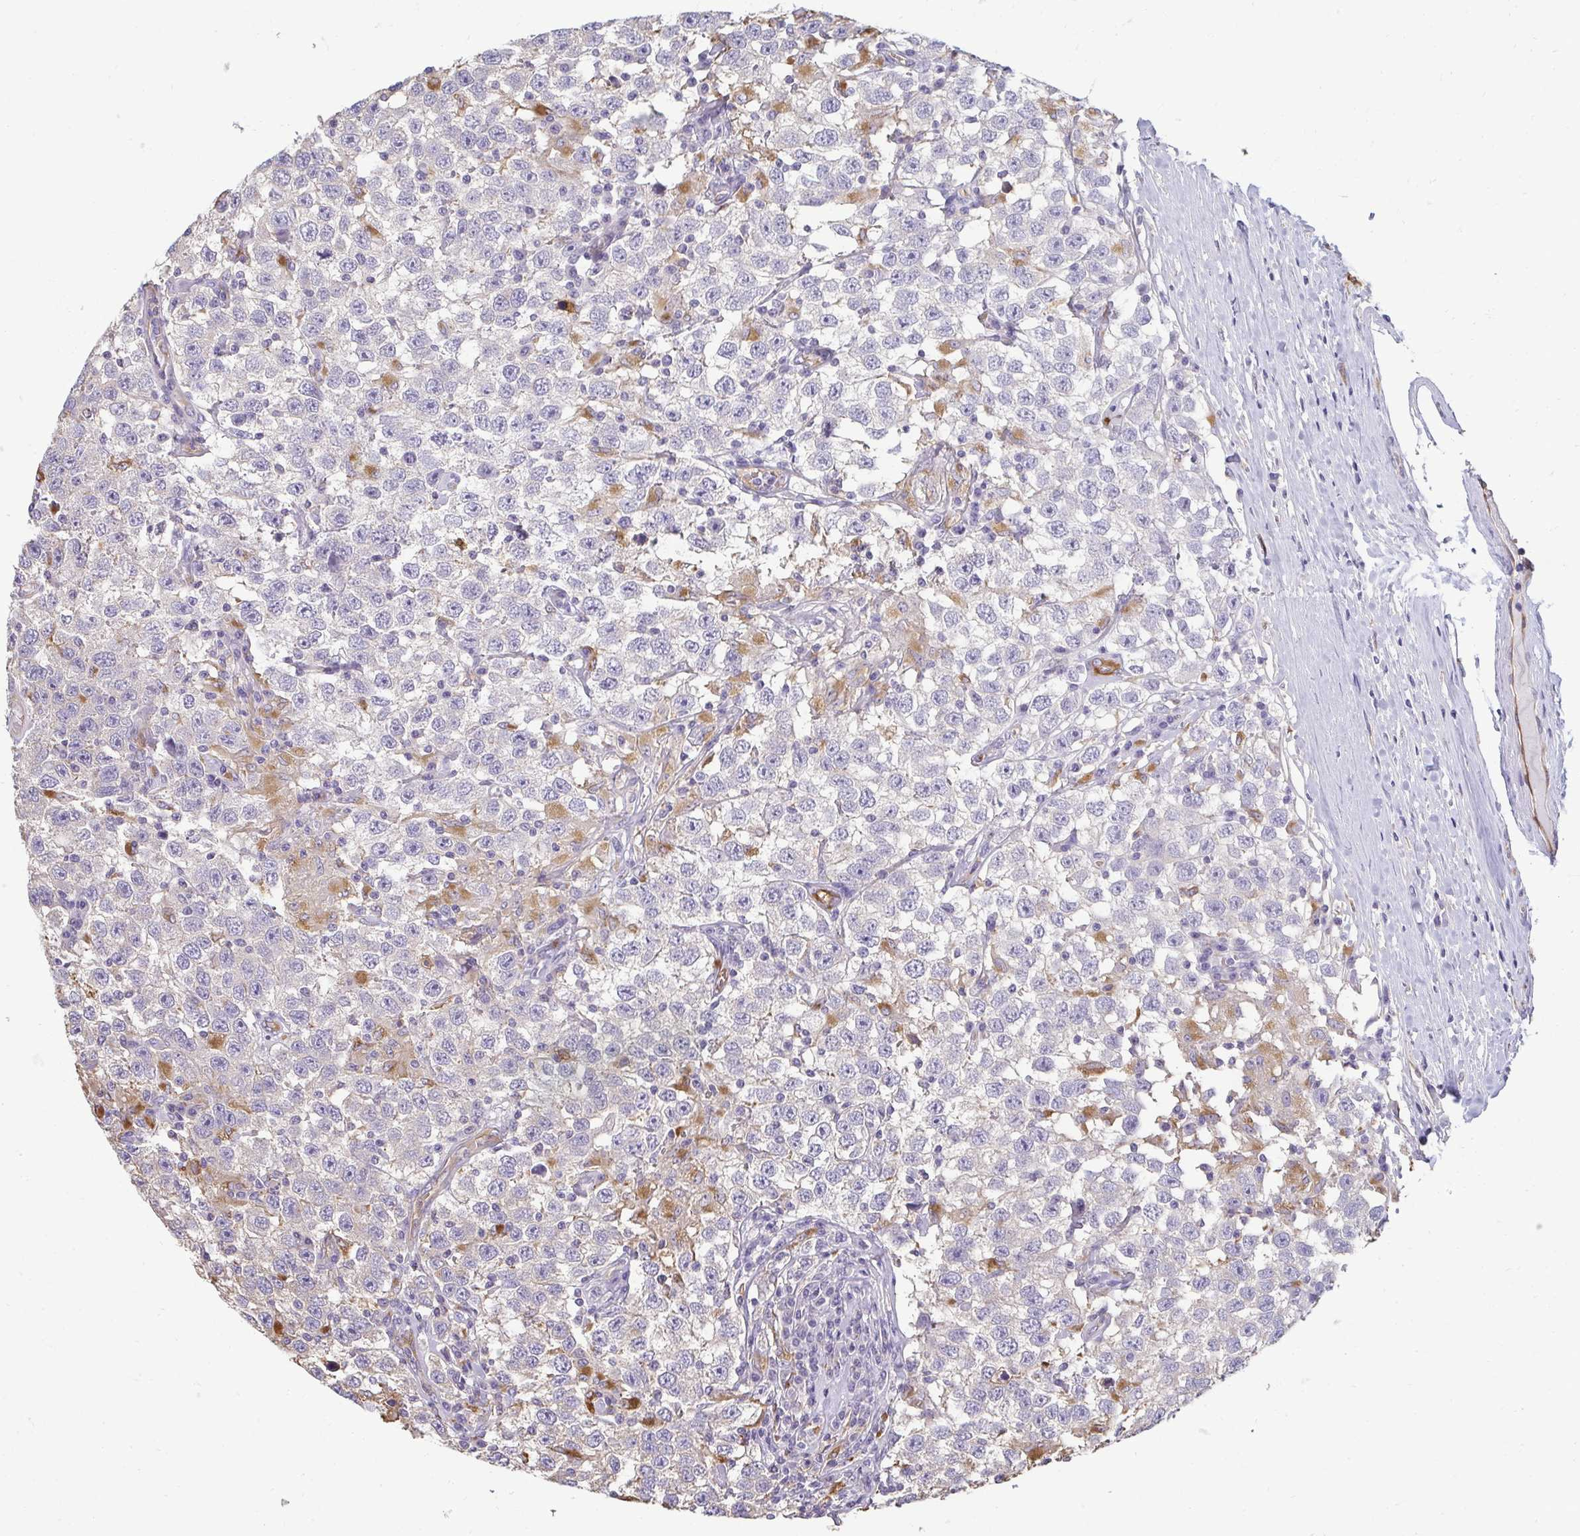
{"staining": {"intensity": "negative", "quantity": "none", "location": "none"}, "tissue": "testis cancer", "cell_type": "Tumor cells", "image_type": "cancer", "snomed": [{"axis": "morphology", "description": "Seminoma, NOS"}, {"axis": "topography", "description": "Testis"}], "caption": "The IHC image has no significant expression in tumor cells of testis cancer tissue.", "gene": "PDE2A", "patient": {"sex": "male", "age": 41}}